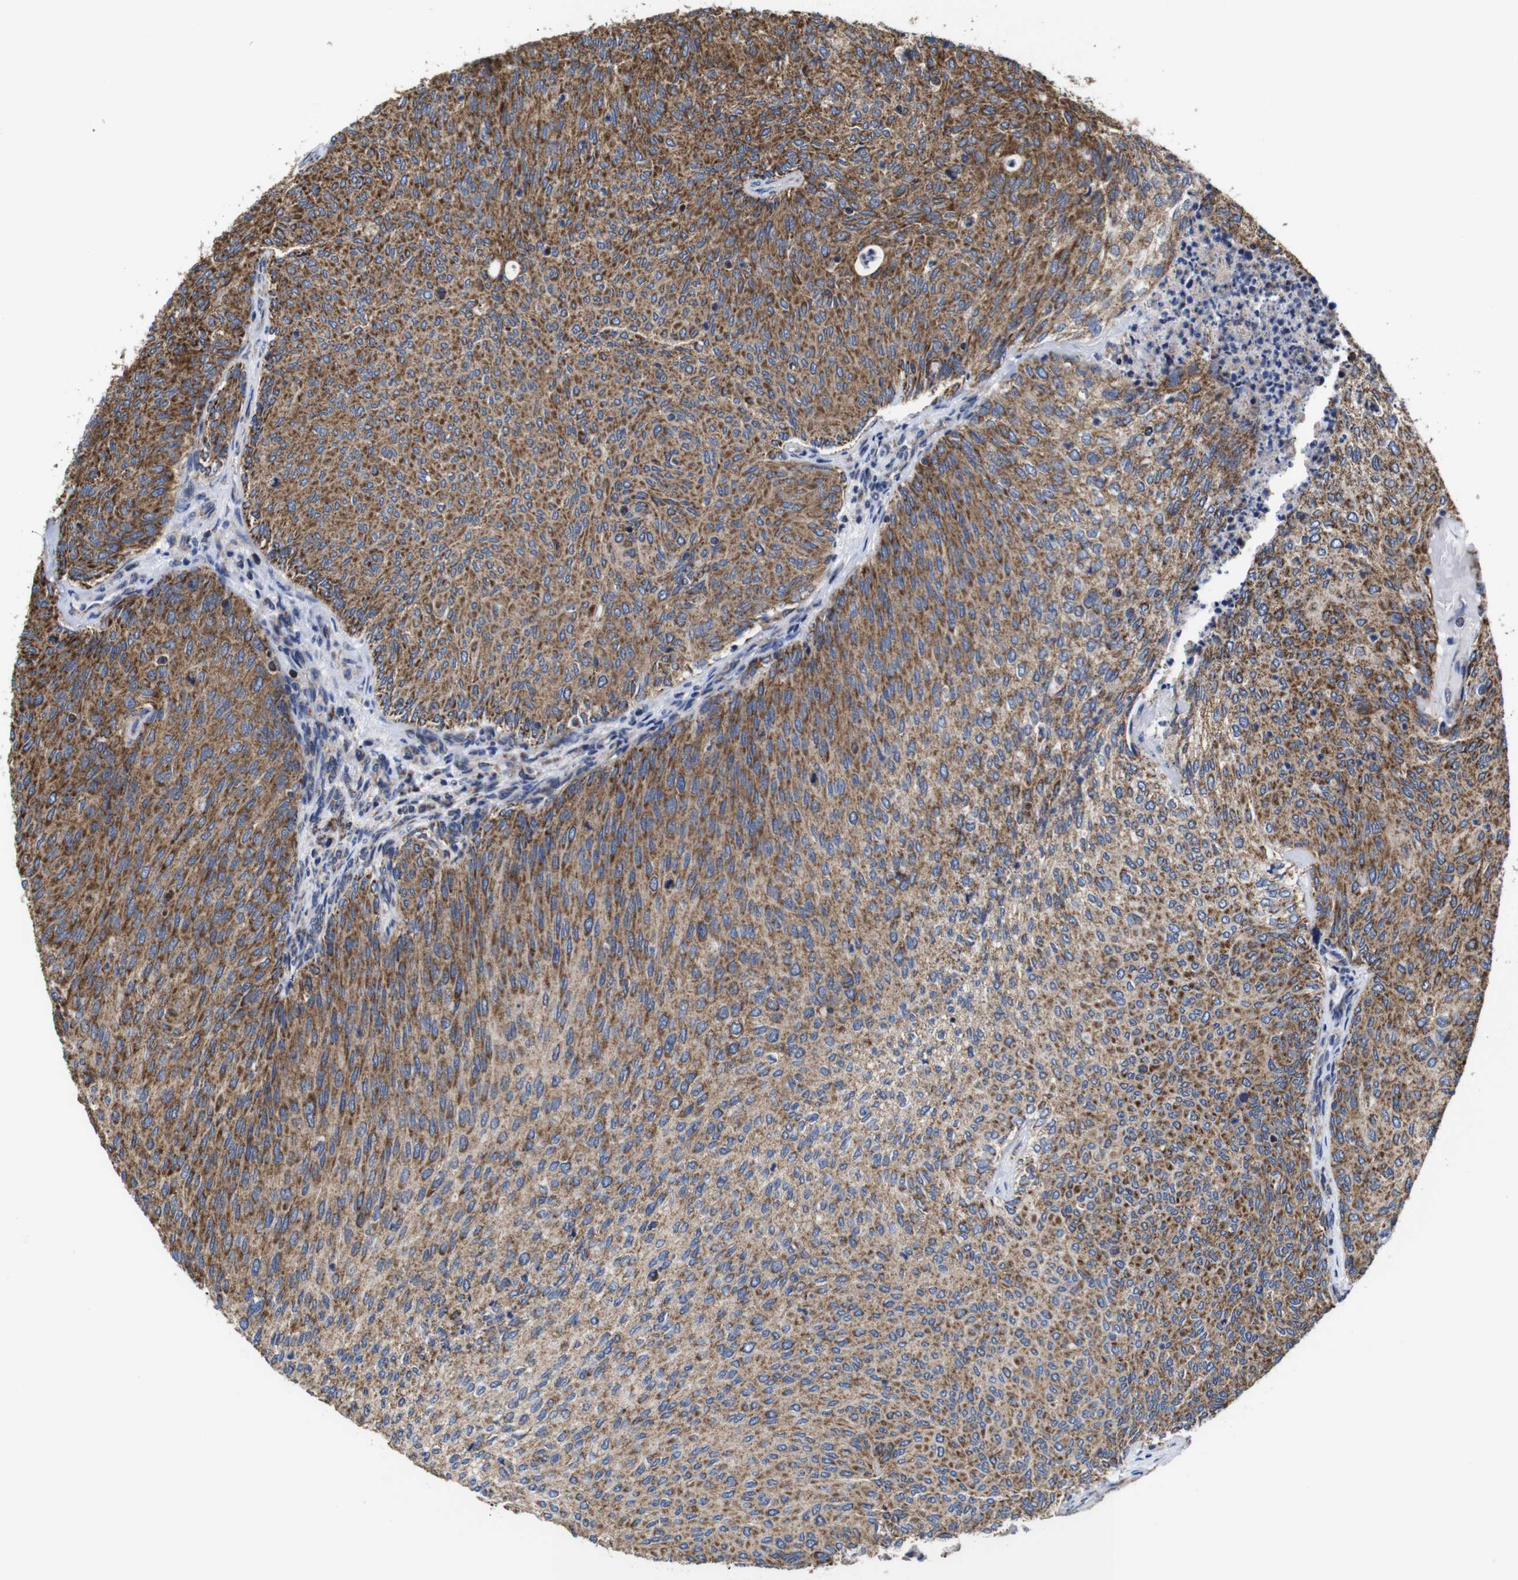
{"staining": {"intensity": "moderate", "quantity": ">75%", "location": "cytoplasmic/membranous"}, "tissue": "urothelial cancer", "cell_type": "Tumor cells", "image_type": "cancer", "snomed": [{"axis": "morphology", "description": "Urothelial carcinoma, Low grade"}, {"axis": "topography", "description": "Urinary bladder"}], "caption": "Protein expression analysis of human urothelial cancer reveals moderate cytoplasmic/membranous staining in approximately >75% of tumor cells.", "gene": "C17orf80", "patient": {"sex": "female", "age": 79}}